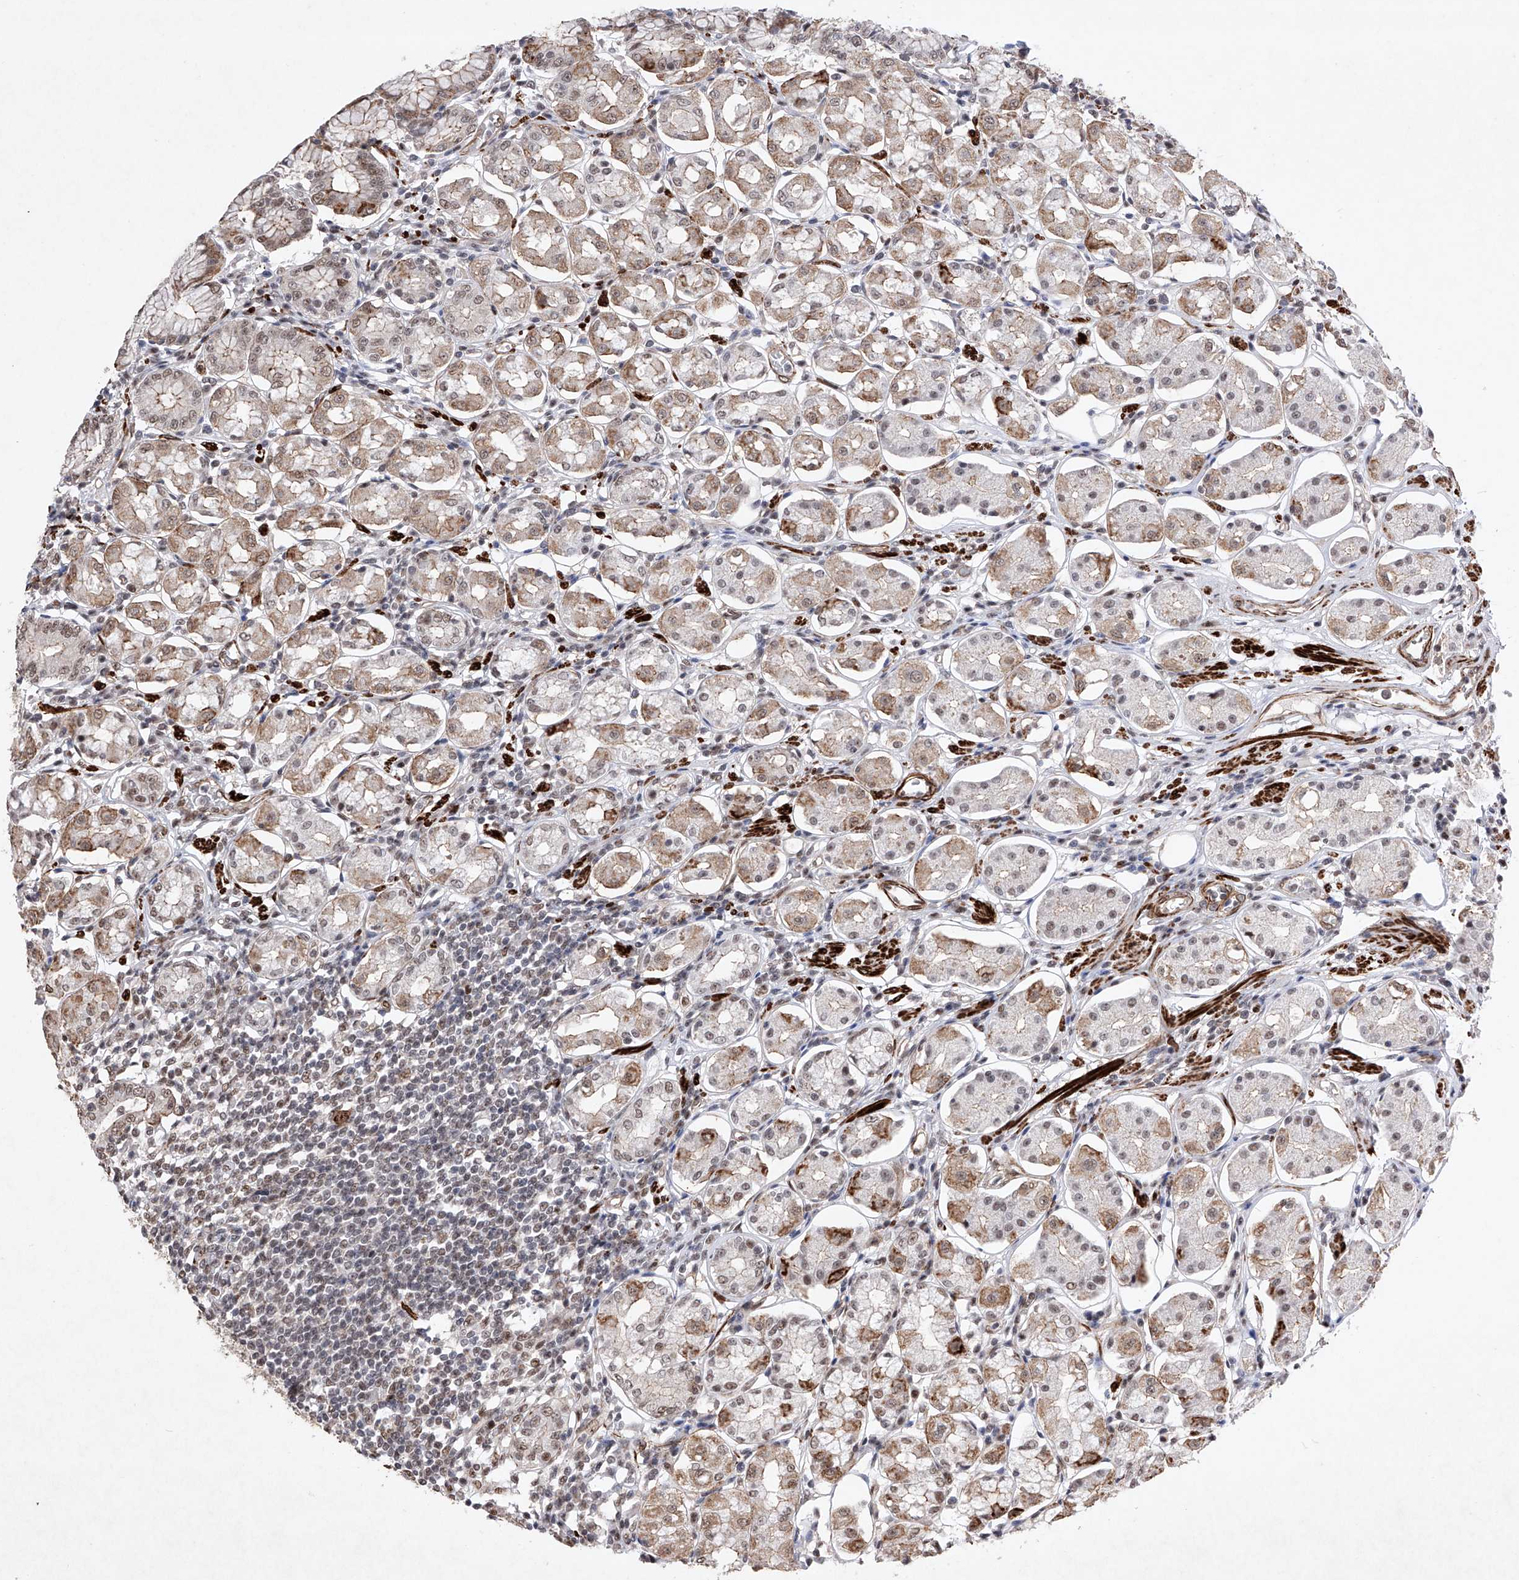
{"staining": {"intensity": "moderate", "quantity": "25%-75%", "location": "cytoplasmic/membranous,nuclear"}, "tissue": "stomach", "cell_type": "Glandular cells", "image_type": "normal", "snomed": [{"axis": "morphology", "description": "Normal tissue, NOS"}, {"axis": "topography", "description": "Stomach, lower"}], "caption": "A photomicrograph of stomach stained for a protein shows moderate cytoplasmic/membranous,nuclear brown staining in glandular cells. Nuclei are stained in blue.", "gene": "NFATC4", "patient": {"sex": "female", "age": 56}}